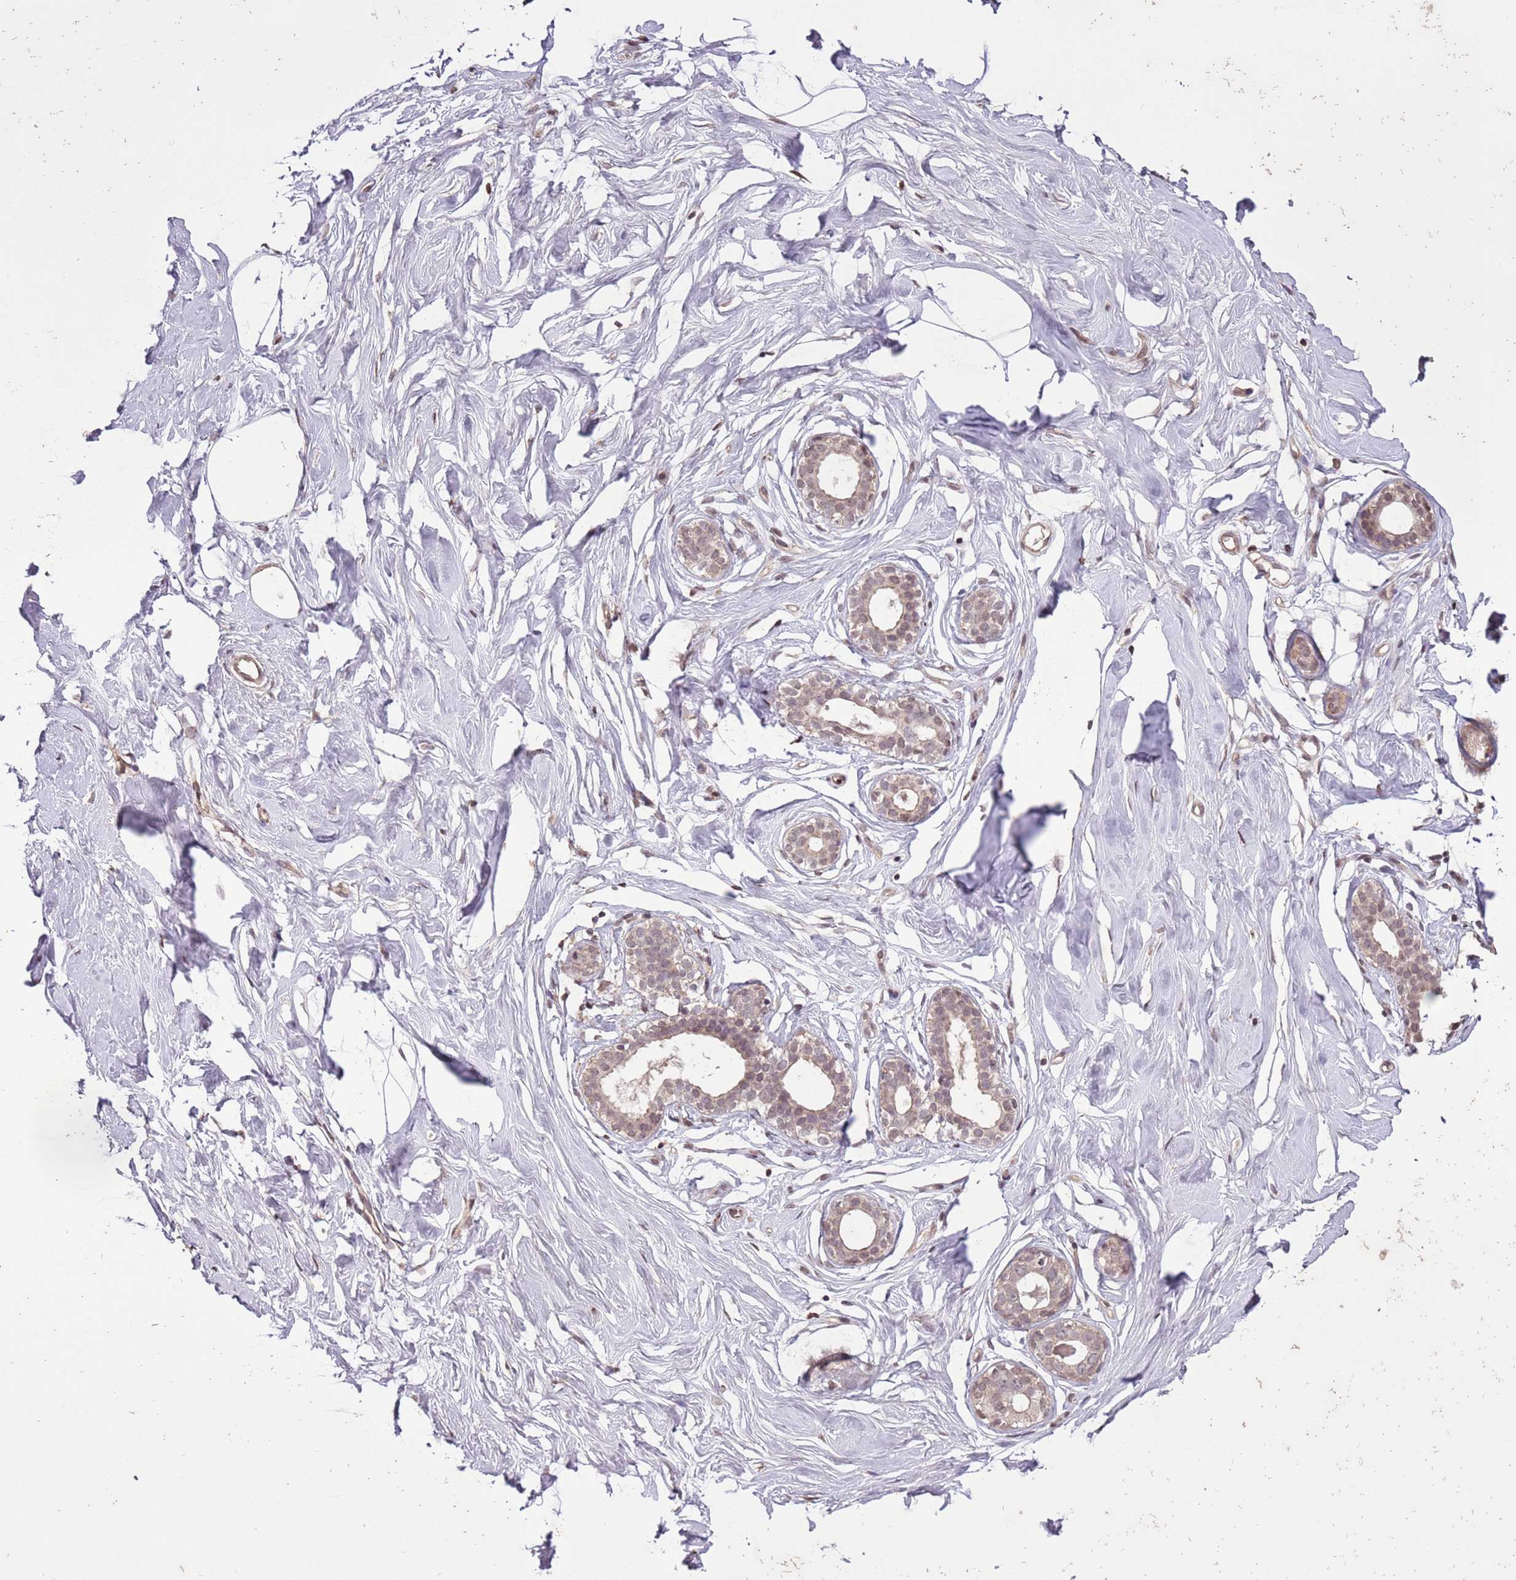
{"staining": {"intensity": "negative", "quantity": "none", "location": "none"}, "tissue": "breast", "cell_type": "Adipocytes", "image_type": "normal", "snomed": [{"axis": "morphology", "description": "Normal tissue, NOS"}, {"axis": "morphology", "description": "Adenoma, NOS"}, {"axis": "topography", "description": "Breast"}], "caption": "High power microscopy micrograph of an immunohistochemistry (IHC) photomicrograph of benign breast, revealing no significant staining in adipocytes. Nuclei are stained in blue.", "gene": "CAPN9", "patient": {"sex": "female", "age": 23}}